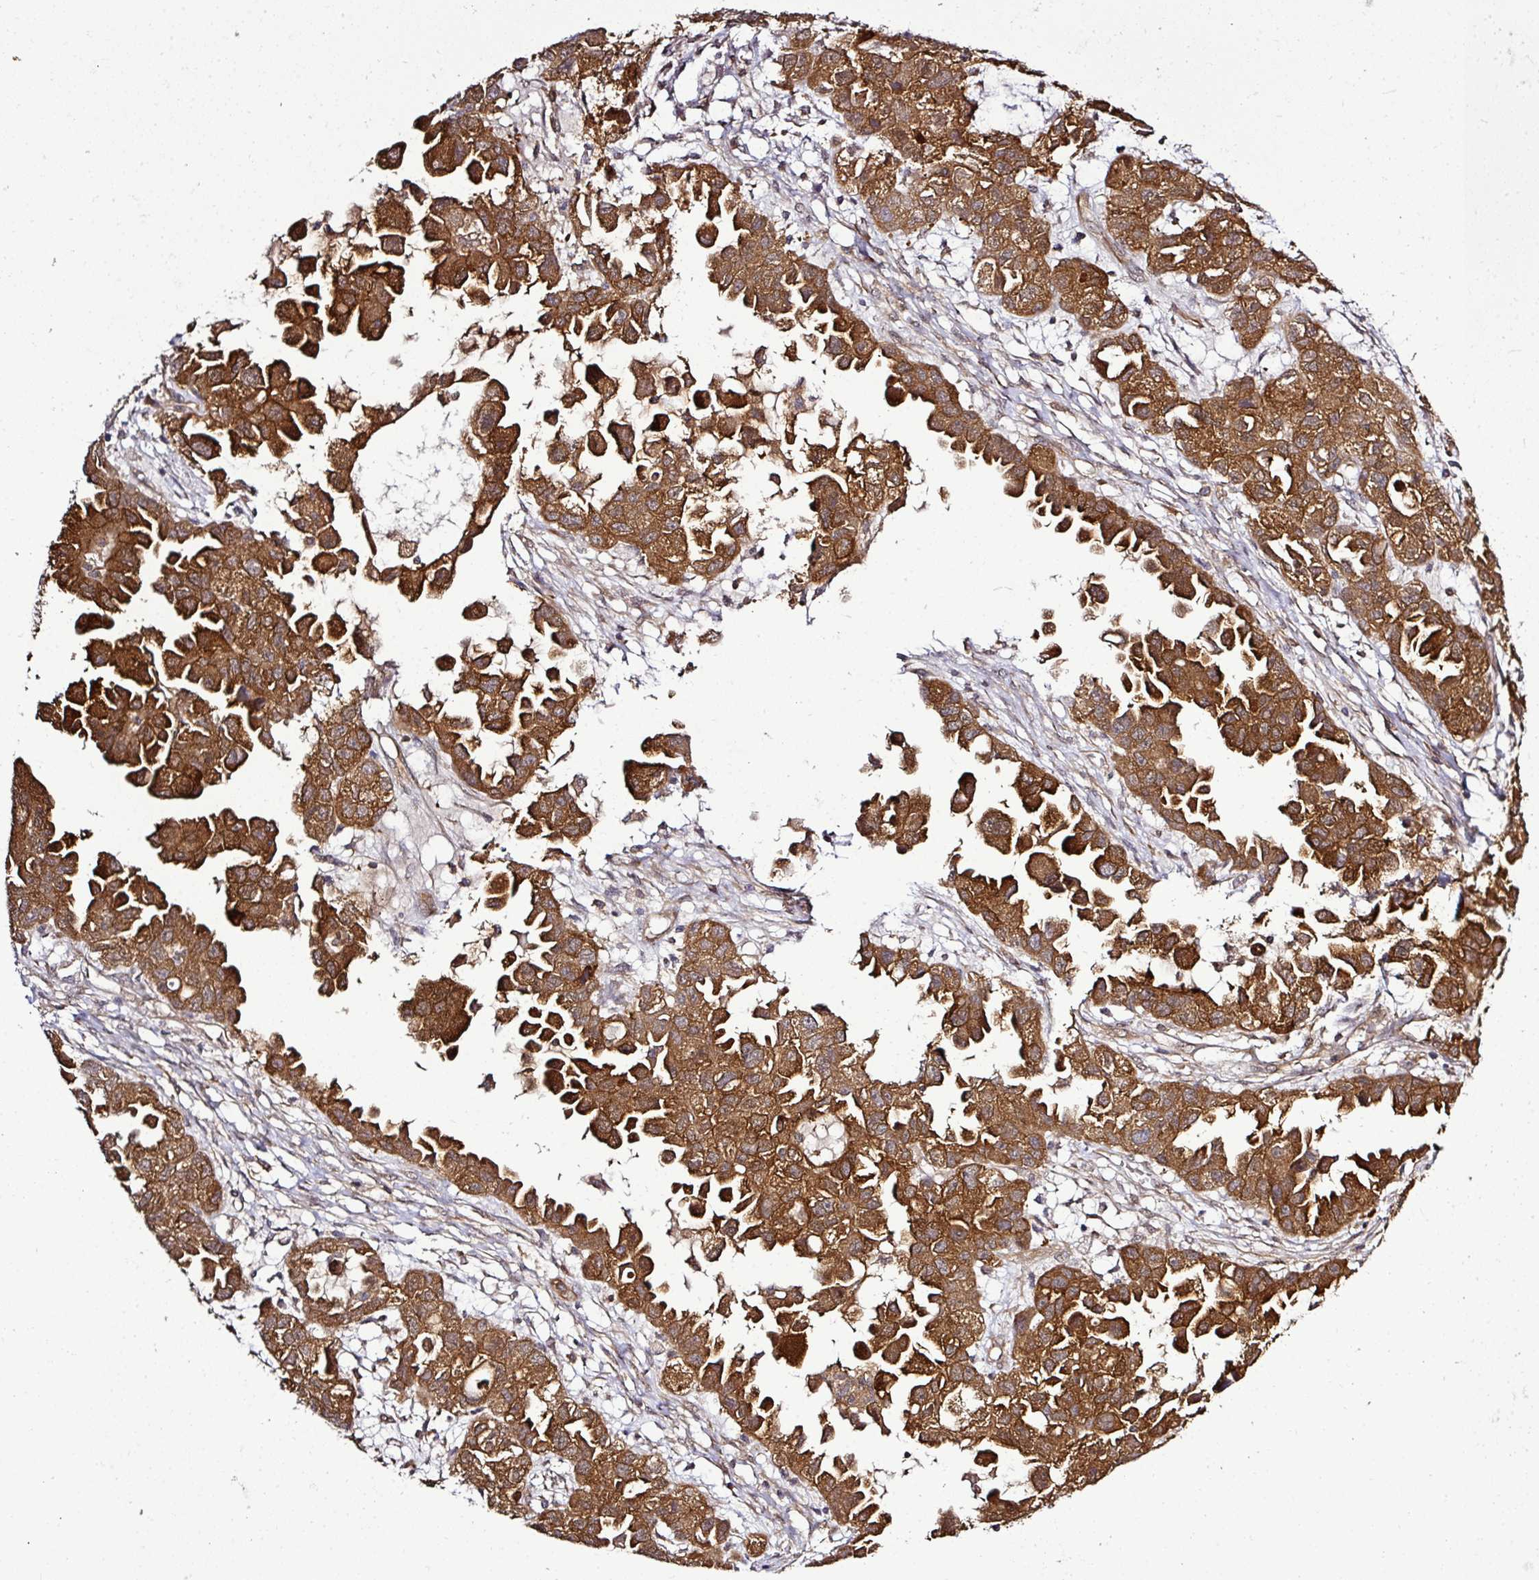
{"staining": {"intensity": "strong", "quantity": ">75%", "location": "cytoplasmic/membranous"}, "tissue": "ovarian cancer", "cell_type": "Tumor cells", "image_type": "cancer", "snomed": [{"axis": "morphology", "description": "Cystadenocarcinoma, serous, NOS"}, {"axis": "topography", "description": "Ovary"}], "caption": "Strong cytoplasmic/membranous expression for a protein is identified in approximately >75% of tumor cells of ovarian serous cystadenocarcinoma using IHC.", "gene": "TMEM107", "patient": {"sex": "female", "age": 84}}